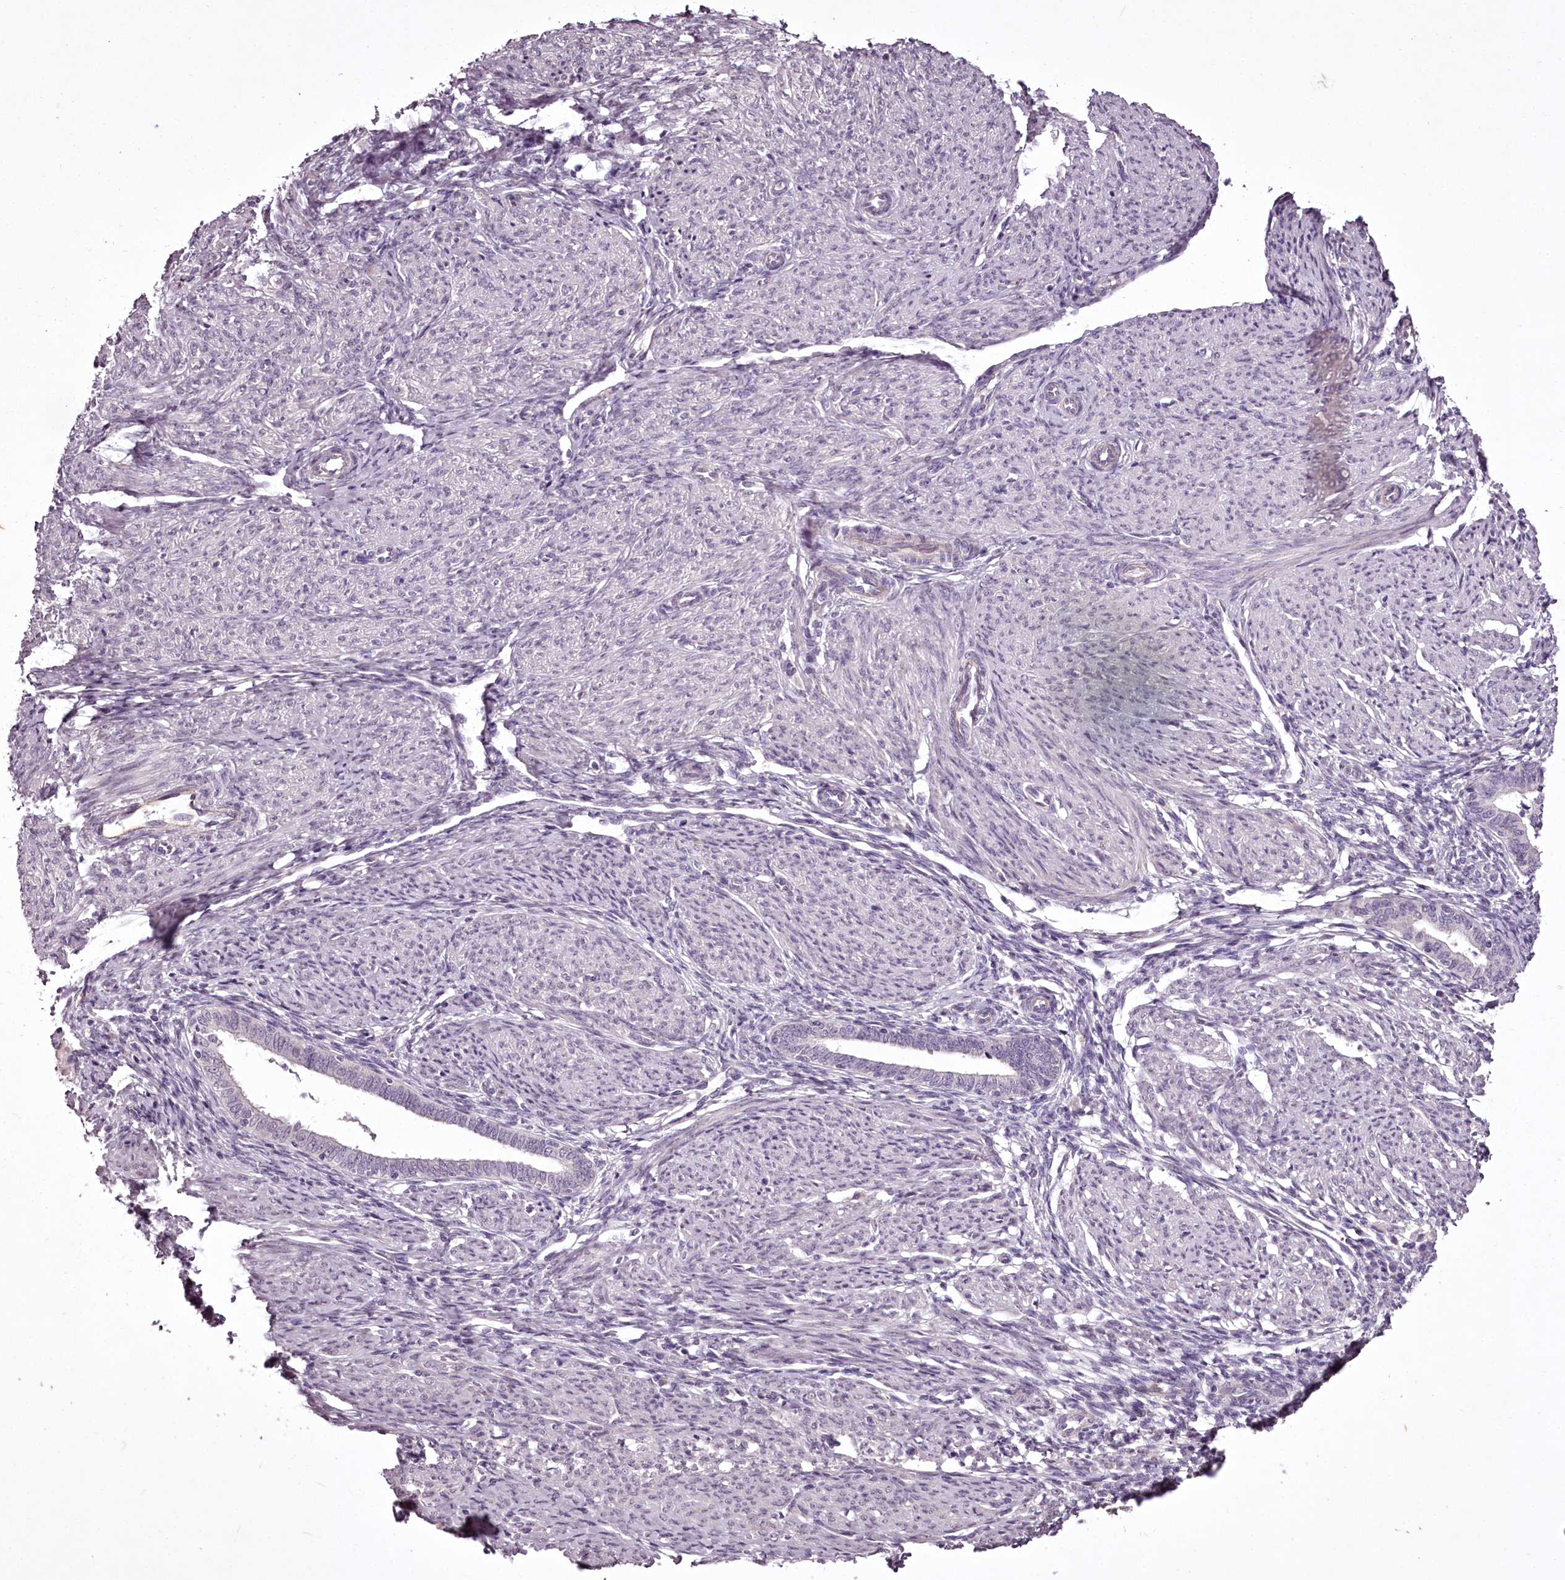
{"staining": {"intensity": "negative", "quantity": "none", "location": "none"}, "tissue": "endometrium", "cell_type": "Cells in endometrial stroma", "image_type": "normal", "snomed": [{"axis": "morphology", "description": "Normal tissue, NOS"}, {"axis": "topography", "description": "Endometrium"}], "caption": "The image displays no significant staining in cells in endometrial stroma of endometrium. (DAB (3,3'-diaminobenzidine) IHC with hematoxylin counter stain).", "gene": "C1orf56", "patient": {"sex": "female", "age": 72}}